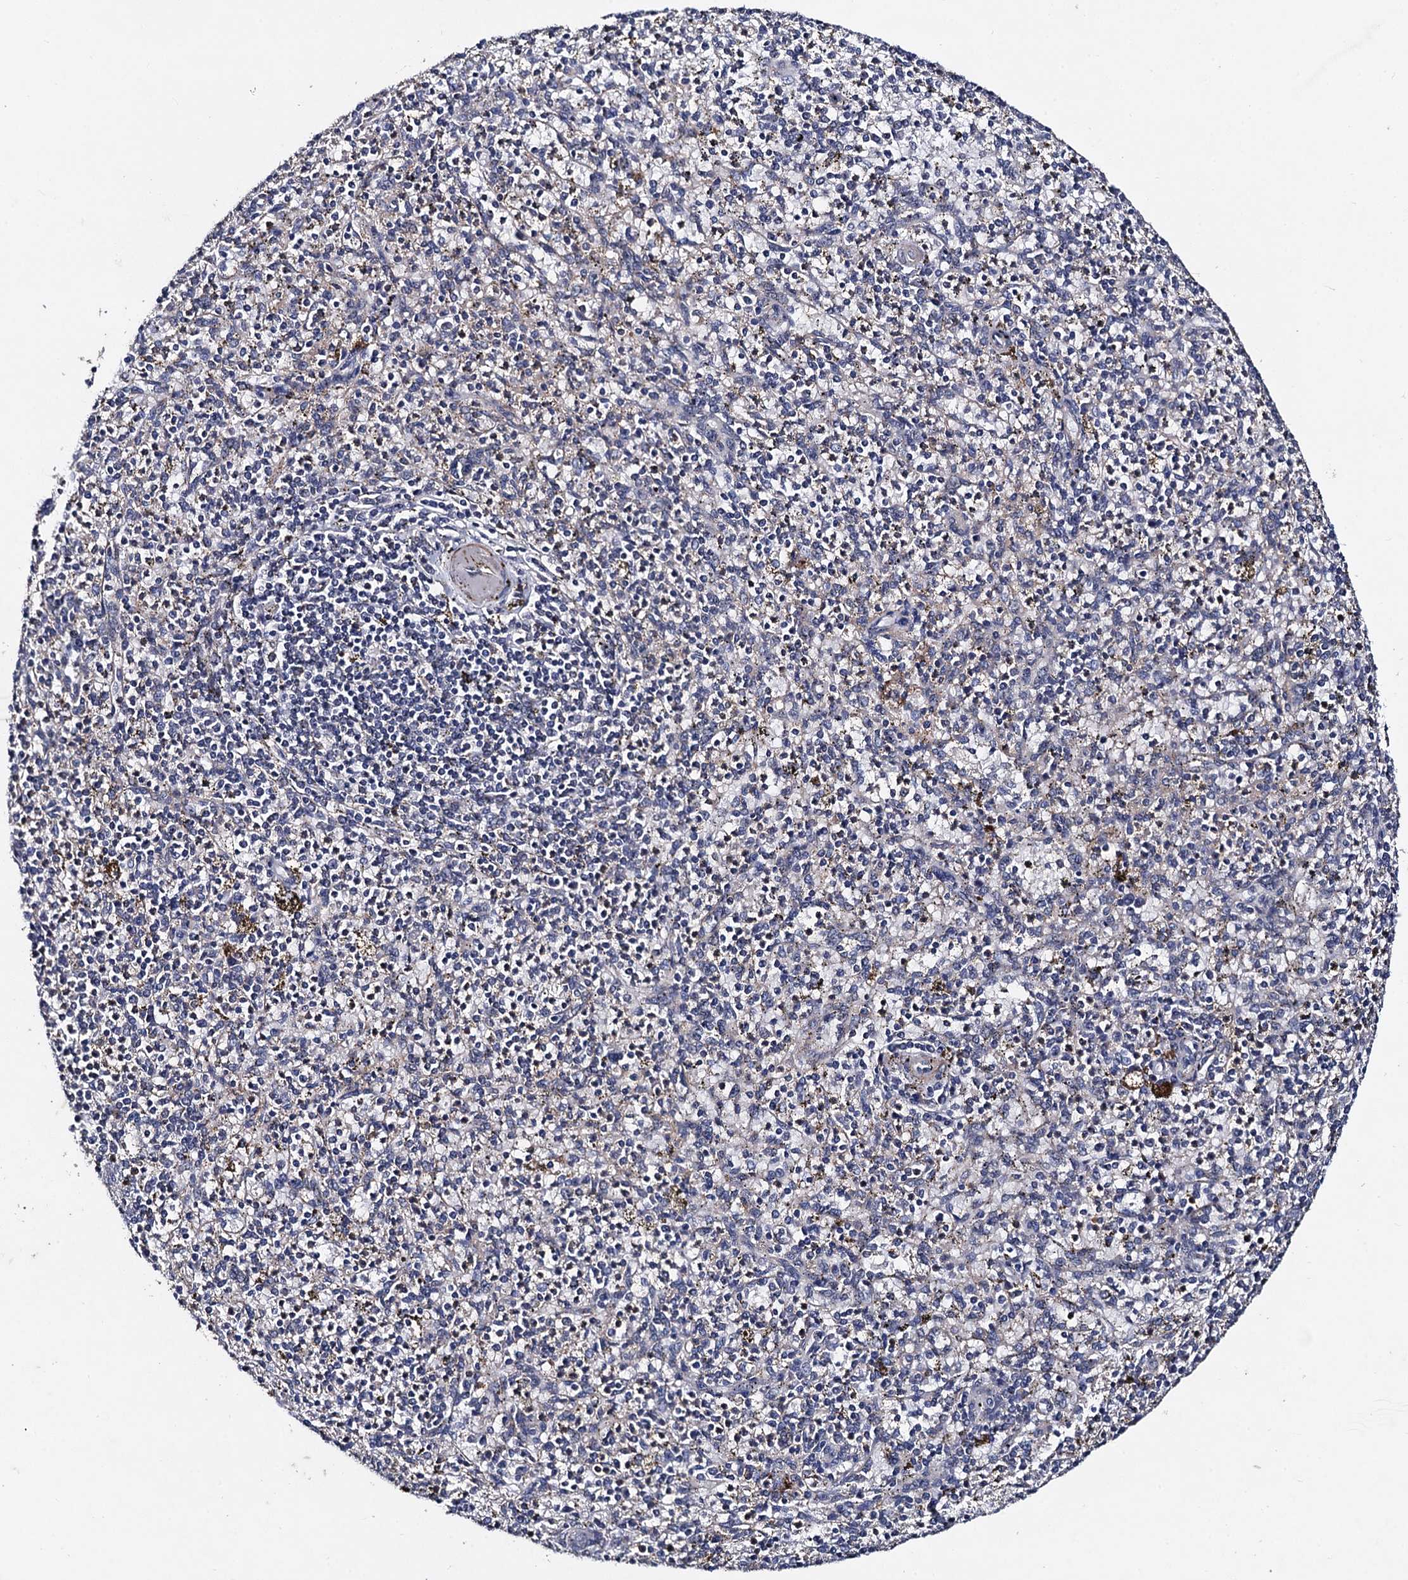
{"staining": {"intensity": "negative", "quantity": "none", "location": "none"}, "tissue": "spleen", "cell_type": "Cells in red pulp", "image_type": "normal", "snomed": [{"axis": "morphology", "description": "Normal tissue, NOS"}, {"axis": "topography", "description": "Spleen"}], "caption": "A high-resolution micrograph shows immunohistochemistry (IHC) staining of benign spleen, which reveals no significant expression in cells in red pulp. (DAB IHC visualized using brightfield microscopy, high magnification).", "gene": "PPTC7", "patient": {"sex": "male", "age": 72}}